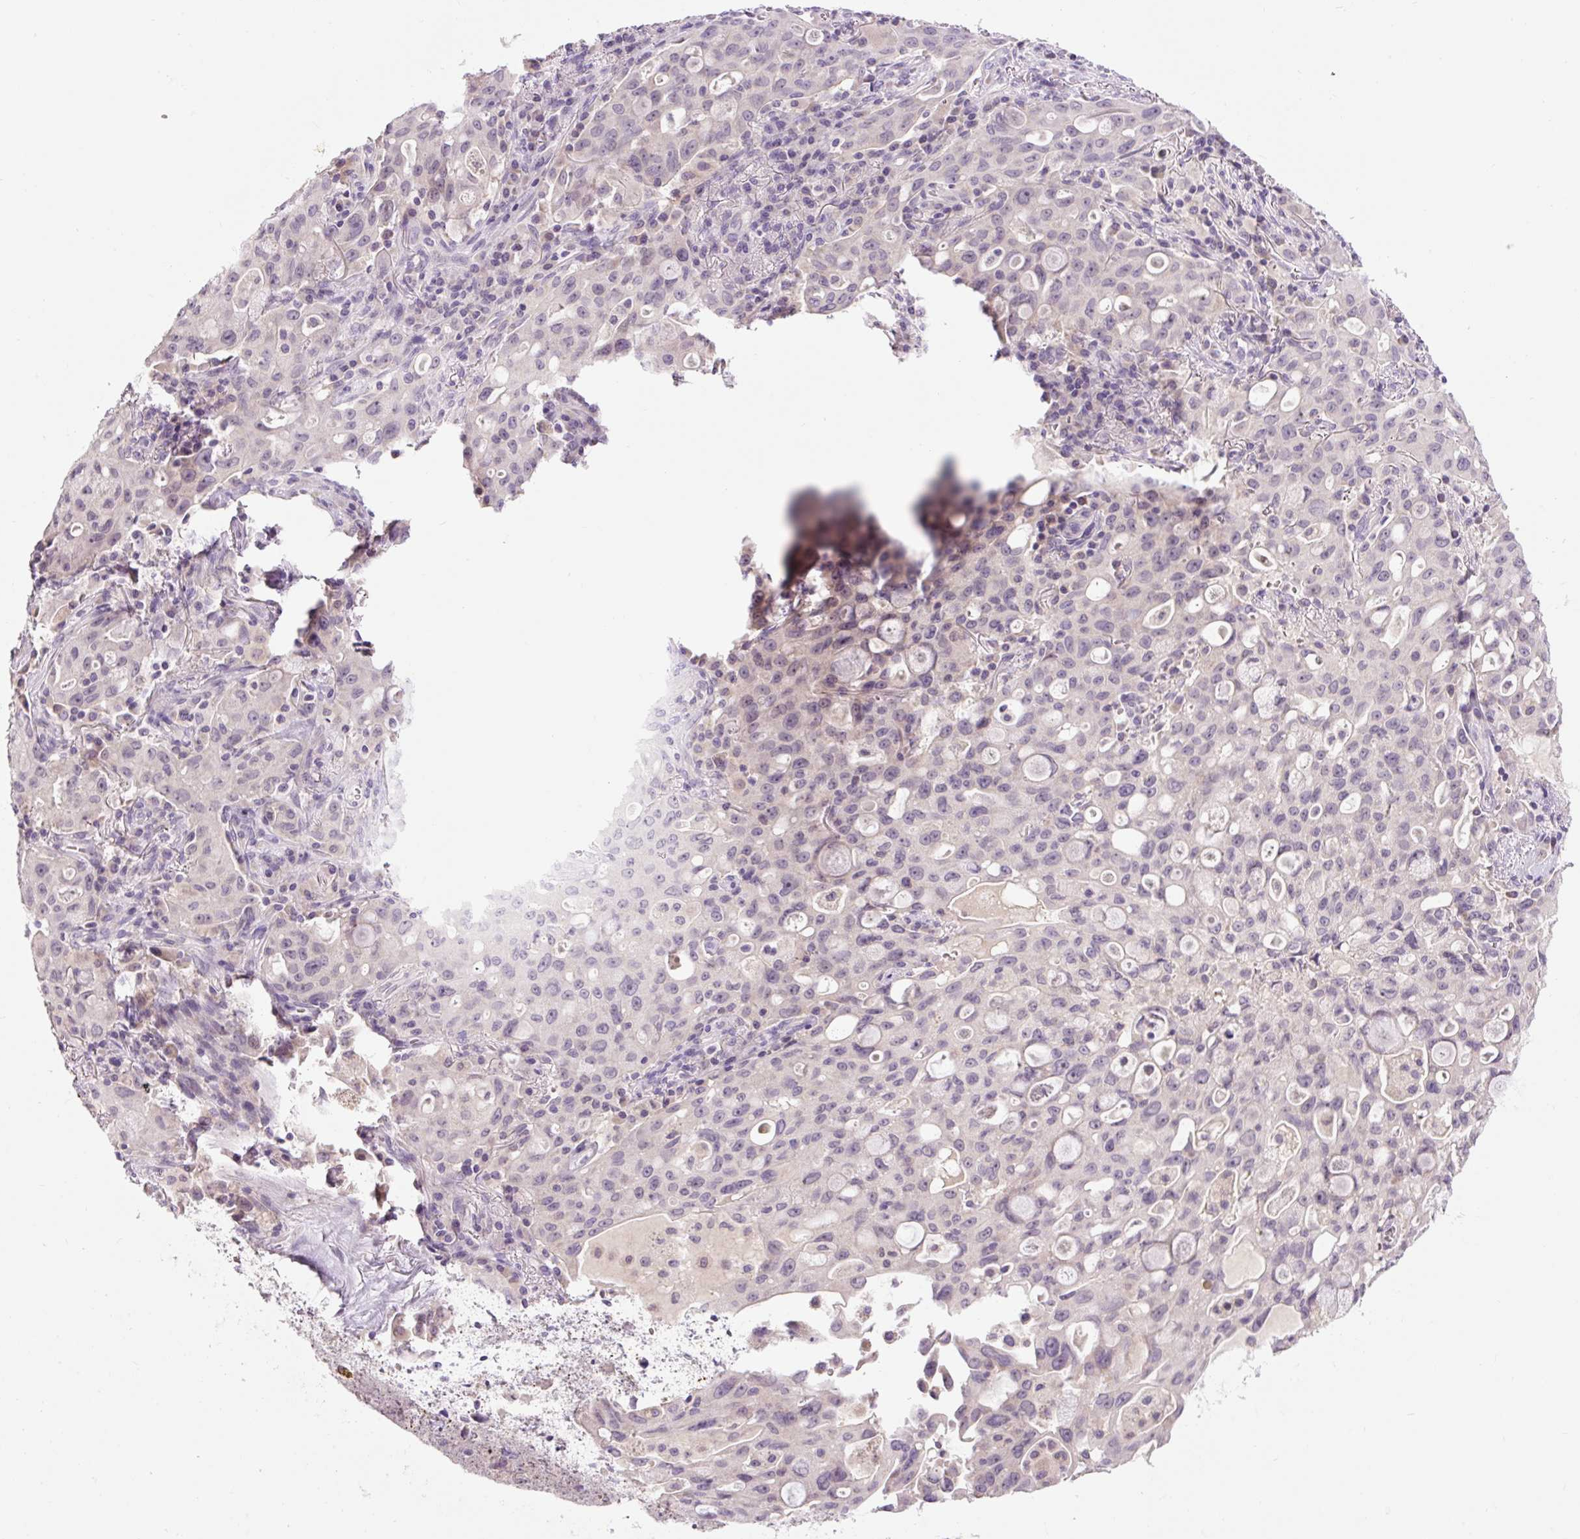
{"staining": {"intensity": "negative", "quantity": "none", "location": "none"}, "tissue": "lung cancer", "cell_type": "Tumor cells", "image_type": "cancer", "snomed": [{"axis": "morphology", "description": "Adenocarcinoma, NOS"}, {"axis": "topography", "description": "Lung"}], "caption": "Immunohistochemistry micrograph of neoplastic tissue: lung cancer stained with DAB (3,3'-diaminobenzidine) demonstrates no significant protein staining in tumor cells.", "gene": "FABP7", "patient": {"sex": "female", "age": 44}}